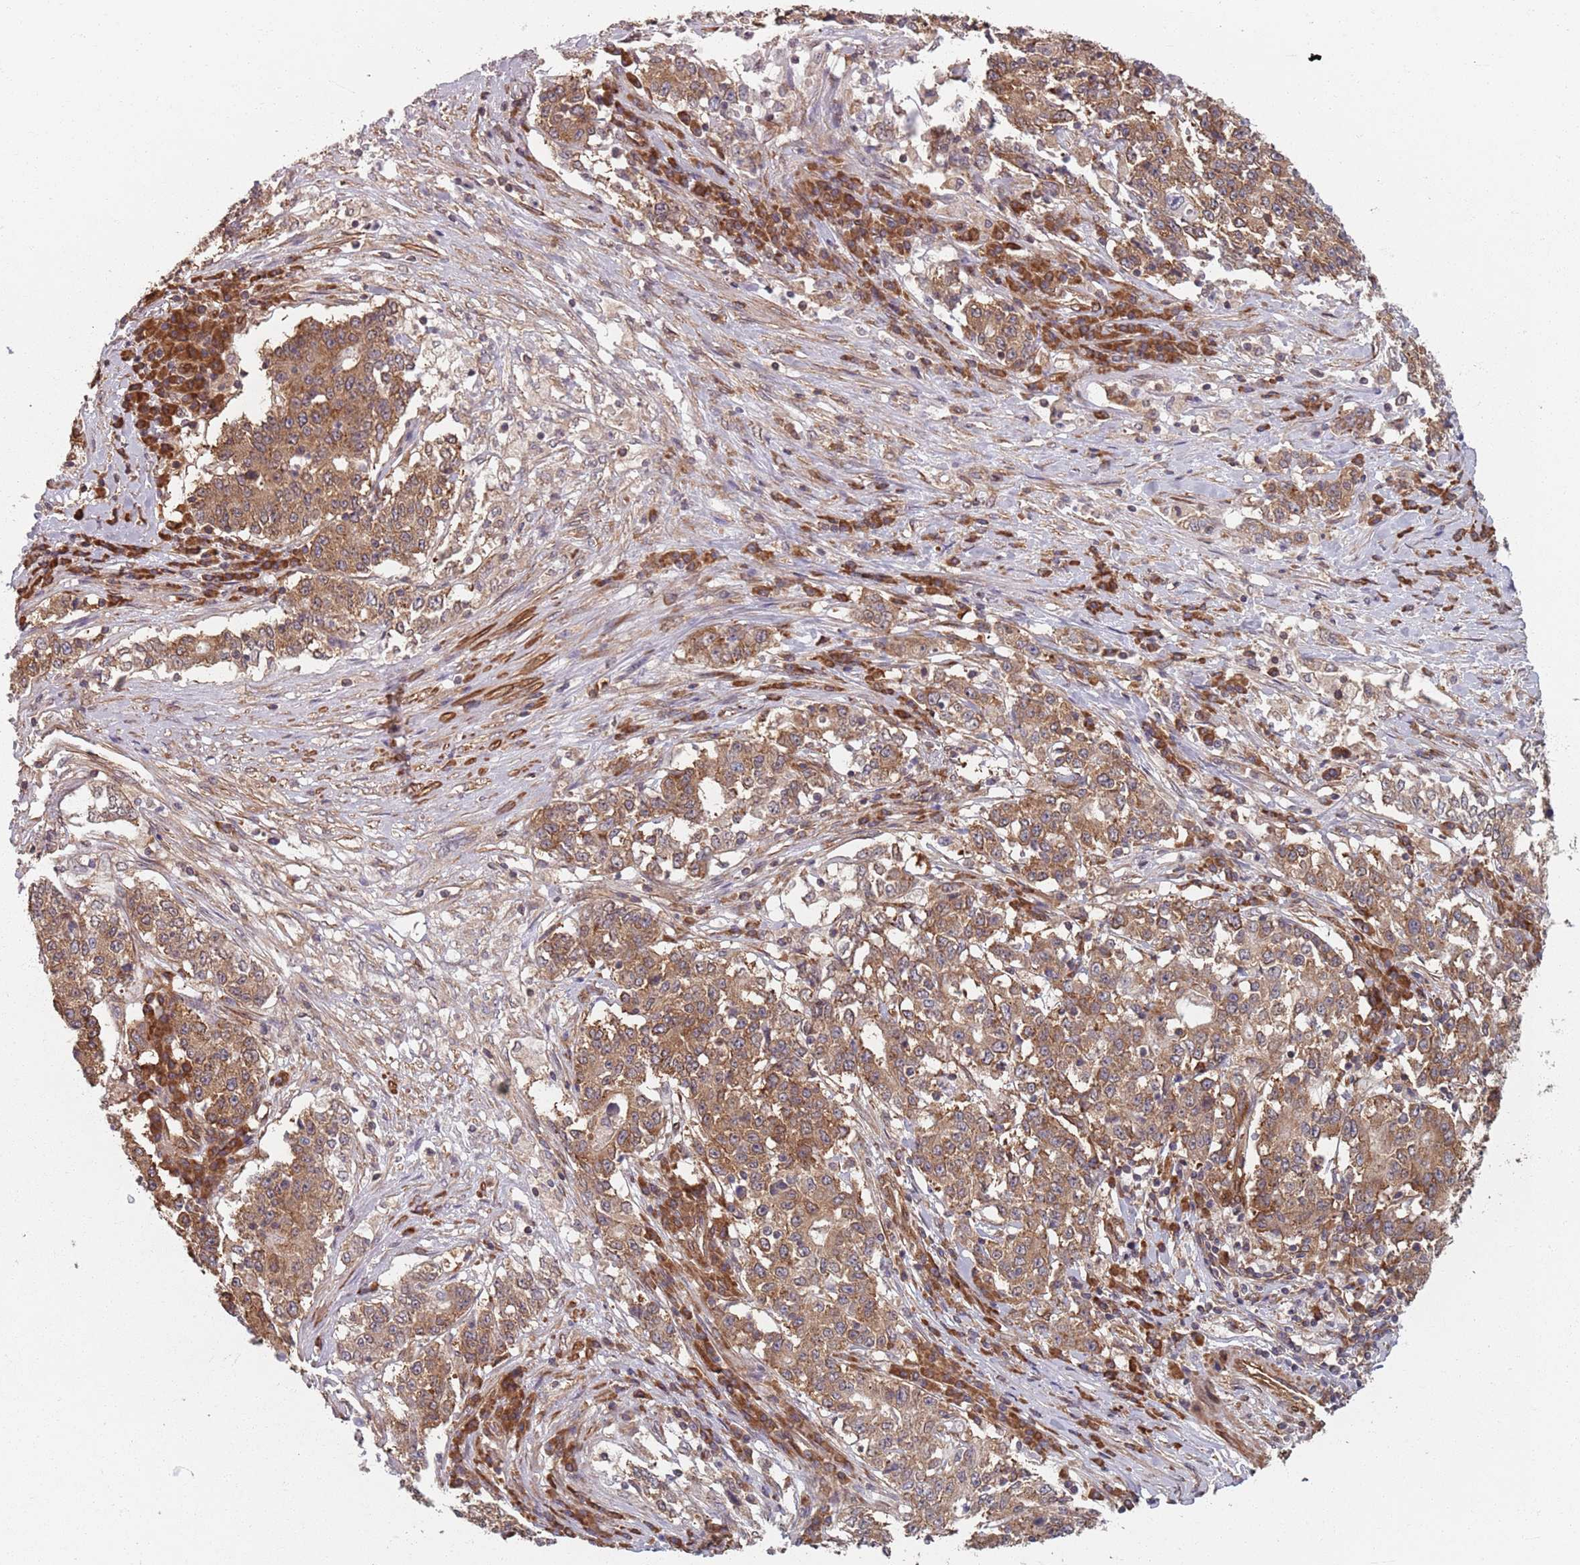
{"staining": {"intensity": "moderate", "quantity": ">75%", "location": "cytoplasmic/membranous"}, "tissue": "stomach cancer", "cell_type": "Tumor cells", "image_type": "cancer", "snomed": [{"axis": "morphology", "description": "Adenocarcinoma, NOS"}, {"axis": "topography", "description": "Stomach"}], "caption": "Immunohistochemical staining of stomach adenocarcinoma demonstrates medium levels of moderate cytoplasmic/membranous protein positivity in approximately >75% of tumor cells.", "gene": "NOTCH3", "patient": {"sex": "male", "age": 59}}